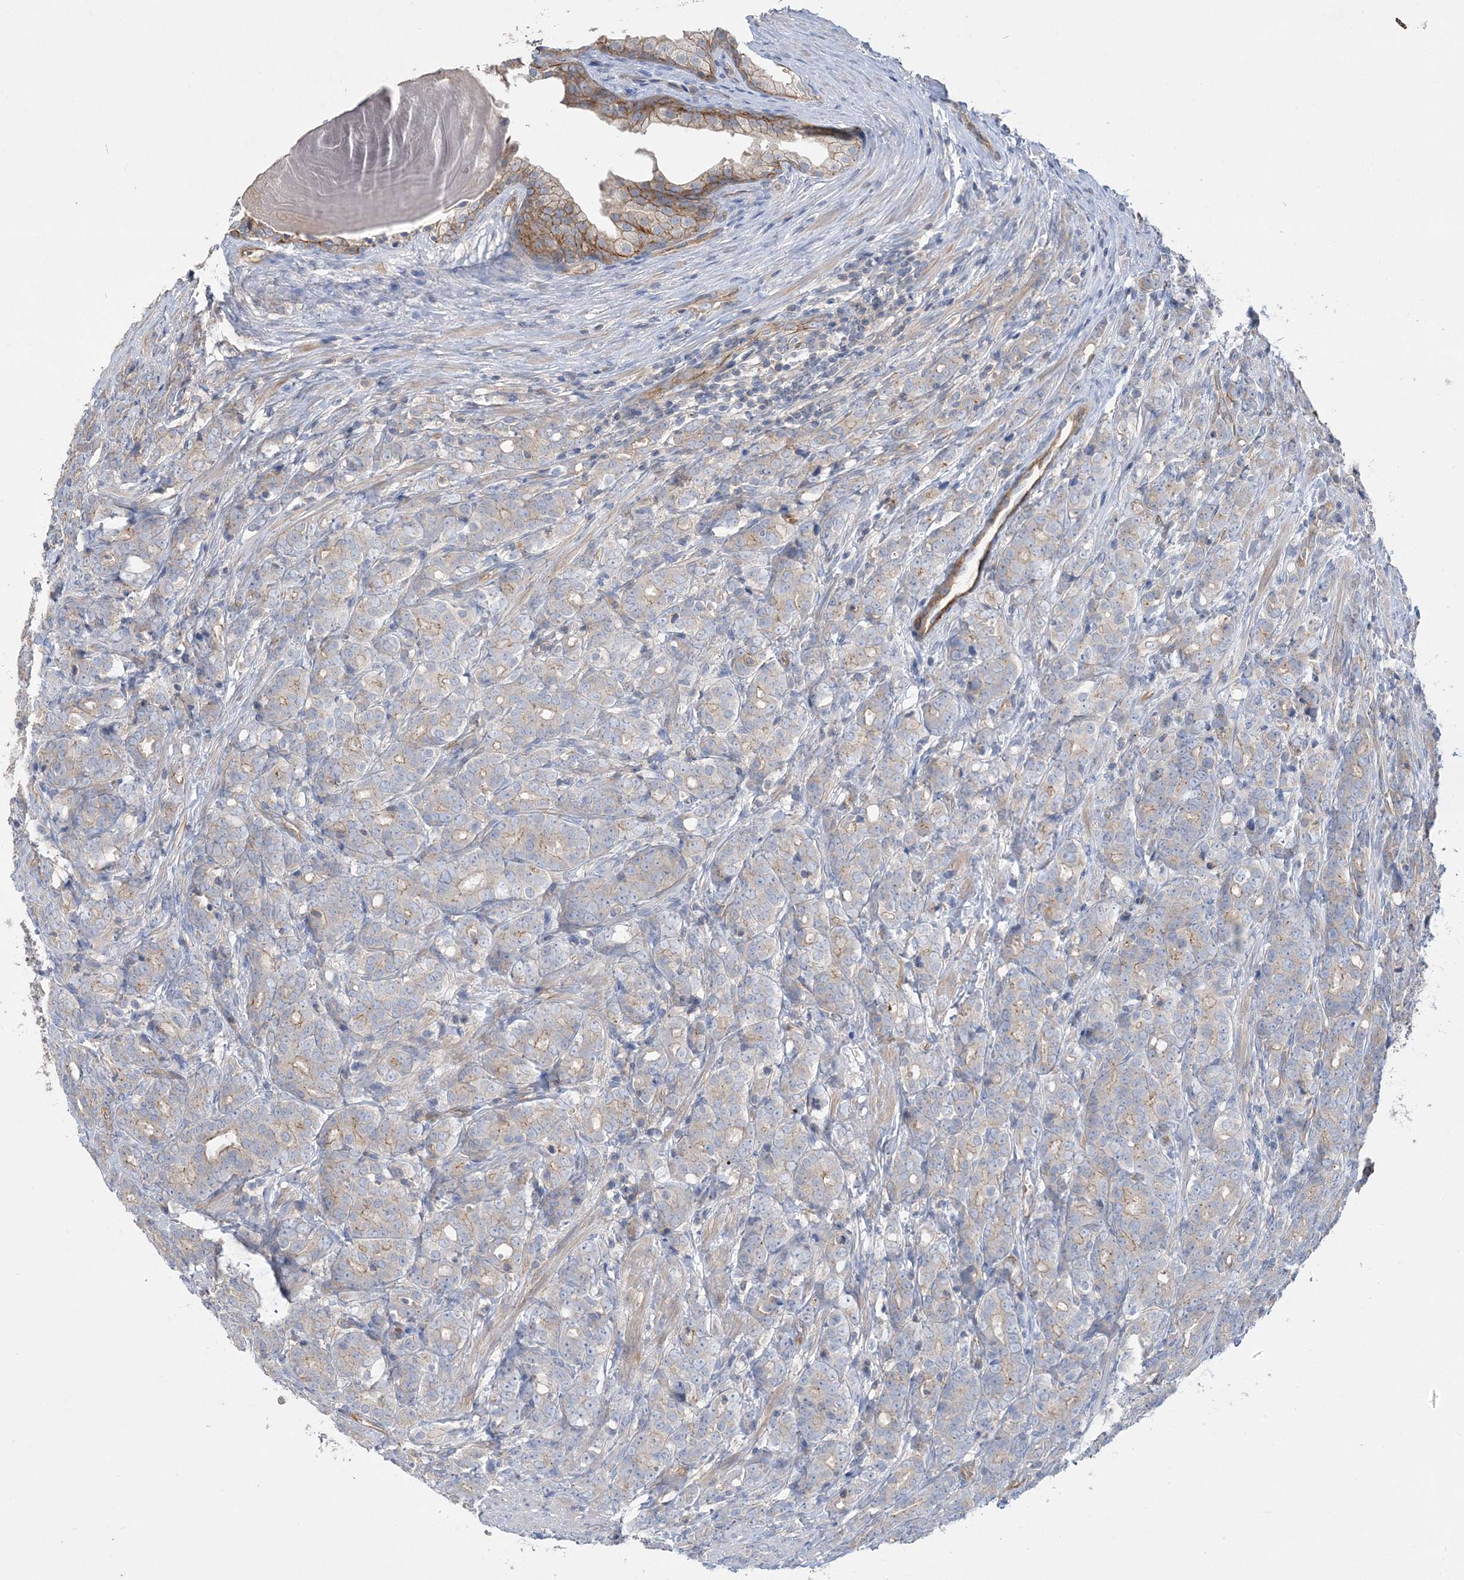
{"staining": {"intensity": "weak", "quantity": "25%-75%", "location": "cytoplasmic/membranous"}, "tissue": "prostate cancer", "cell_type": "Tumor cells", "image_type": "cancer", "snomed": [{"axis": "morphology", "description": "Adenocarcinoma, High grade"}, {"axis": "topography", "description": "Prostate"}], "caption": "IHC (DAB) staining of prostate cancer (adenocarcinoma (high-grade)) reveals weak cytoplasmic/membranous protein positivity in approximately 25%-75% of tumor cells.", "gene": "PIGC", "patient": {"sex": "male", "age": 62}}